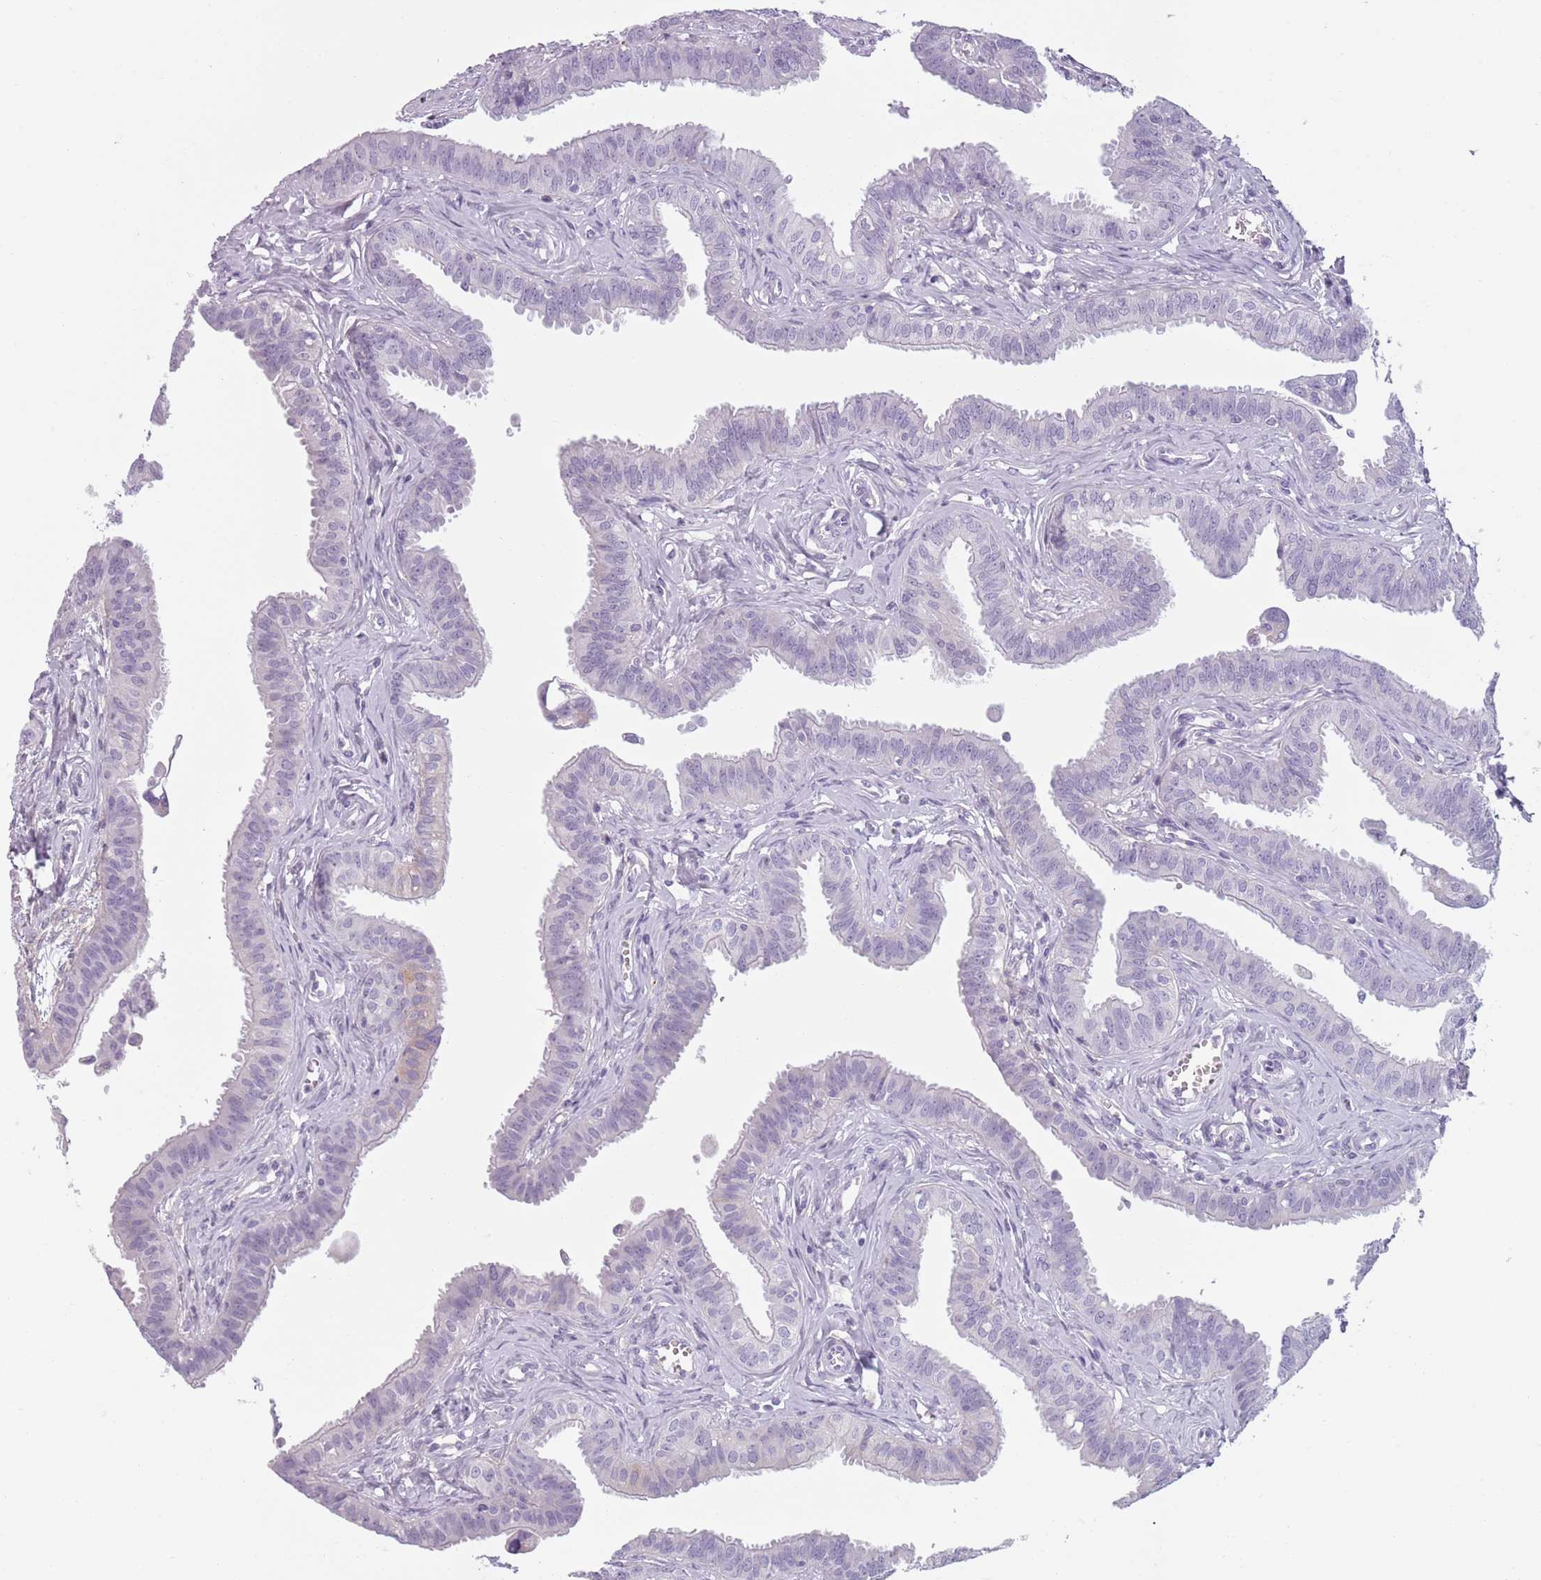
{"staining": {"intensity": "weak", "quantity": "<25%", "location": "cytoplasmic/membranous"}, "tissue": "fallopian tube", "cell_type": "Glandular cells", "image_type": "normal", "snomed": [{"axis": "morphology", "description": "Normal tissue, NOS"}, {"axis": "morphology", "description": "Carcinoma, NOS"}, {"axis": "topography", "description": "Fallopian tube"}, {"axis": "topography", "description": "Ovary"}], "caption": "Protein analysis of normal fallopian tube displays no significant positivity in glandular cells. (Brightfield microscopy of DAB immunohistochemistry (IHC) at high magnification).", "gene": "MEGF8", "patient": {"sex": "female", "age": 59}}